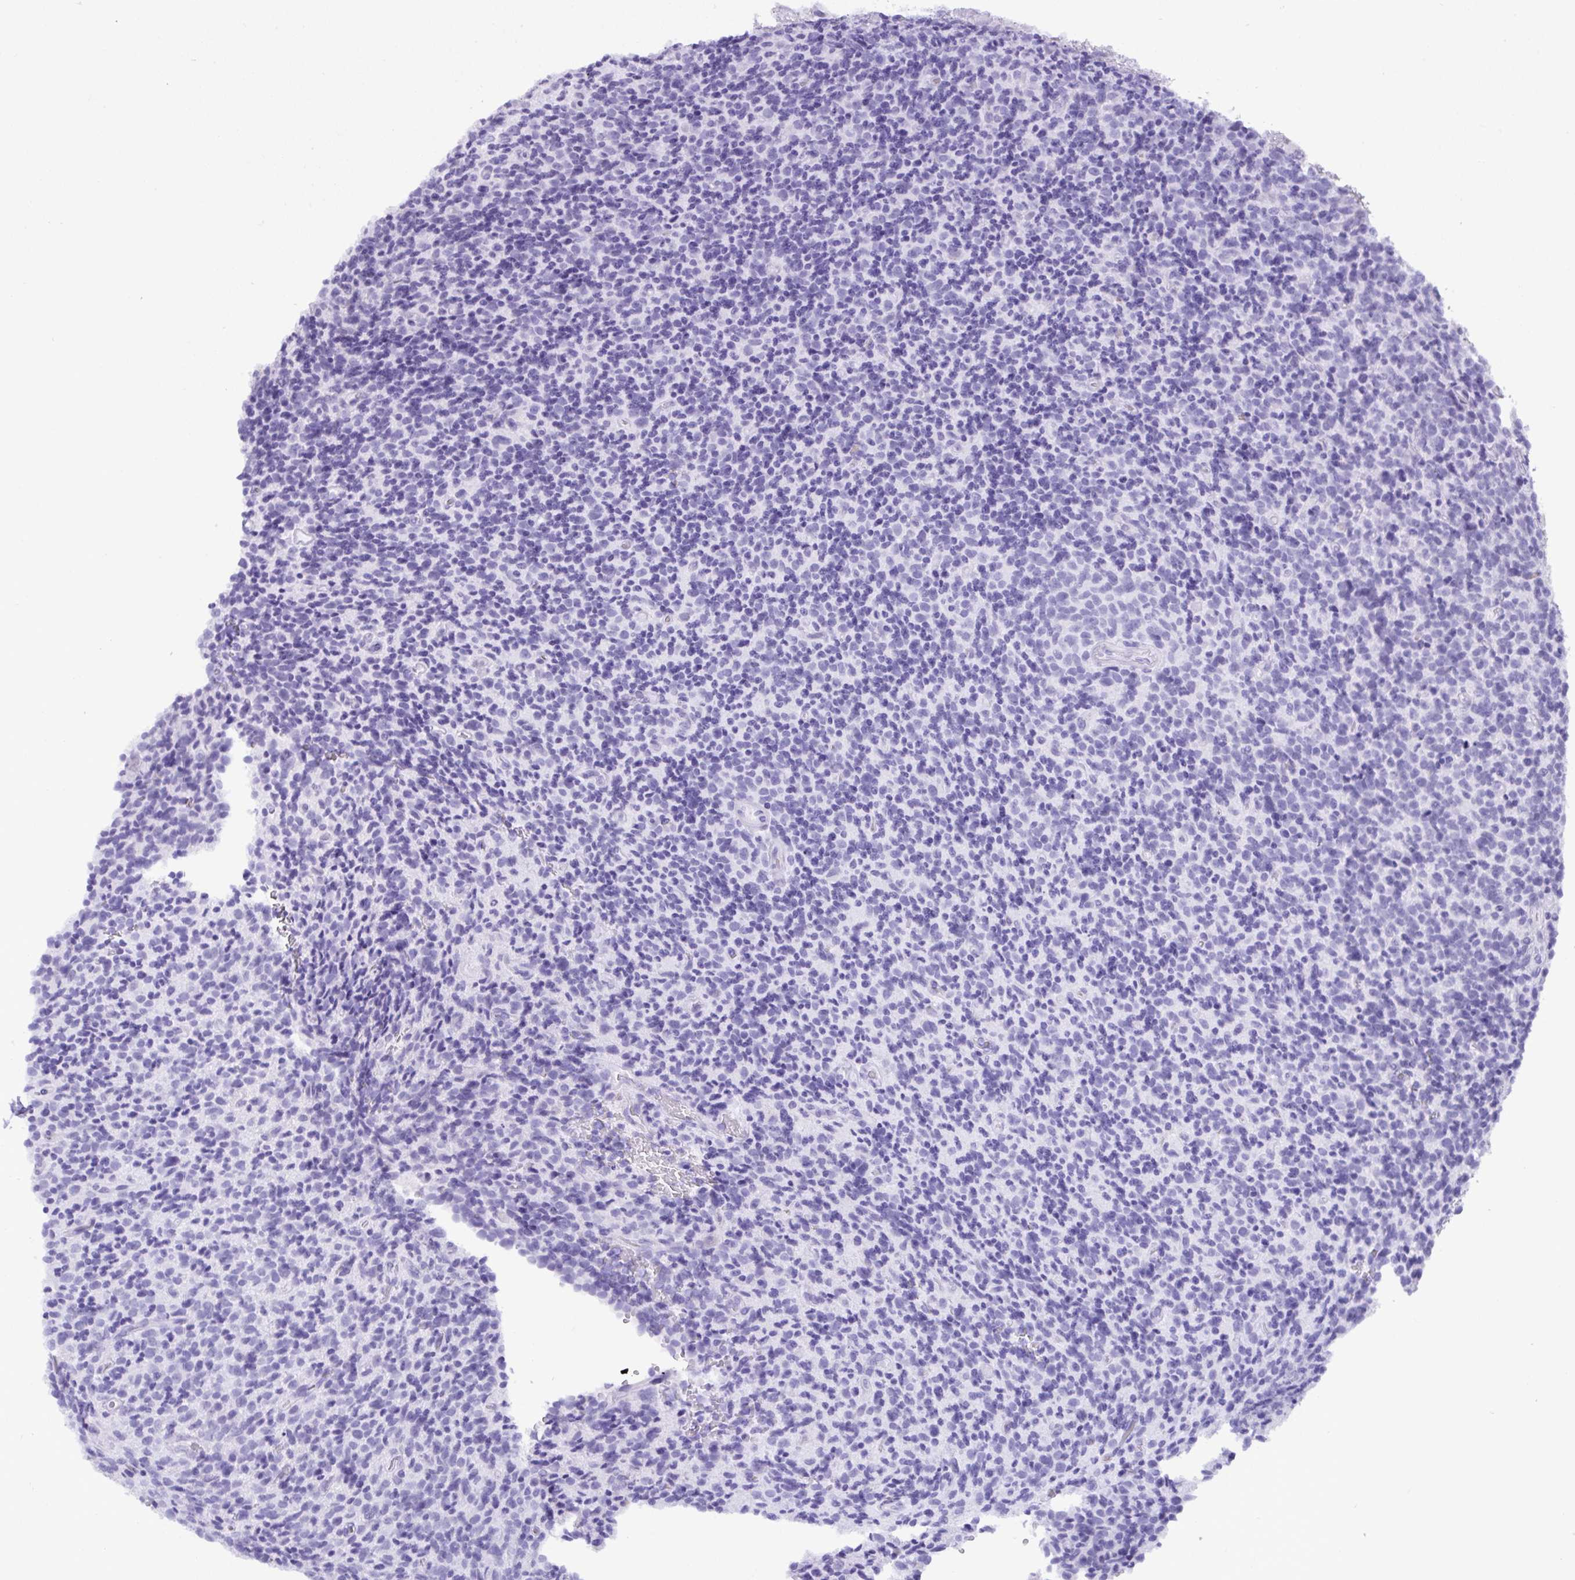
{"staining": {"intensity": "negative", "quantity": "none", "location": "none"}, "tissue": "glioma", "cell_type": "Tumor cells", "image_type": "cancer", "snomed": [{"axis": "morphology", "description": "Glioma, malignant, High grade"}, {"axis": "topography", "description": "Brain"}], "caption": "There is no significant staining in tumor cells of malignant glioma (high-grade).", "gene": "C4orf33", "patient": {"sex": "male", "age": 76}}